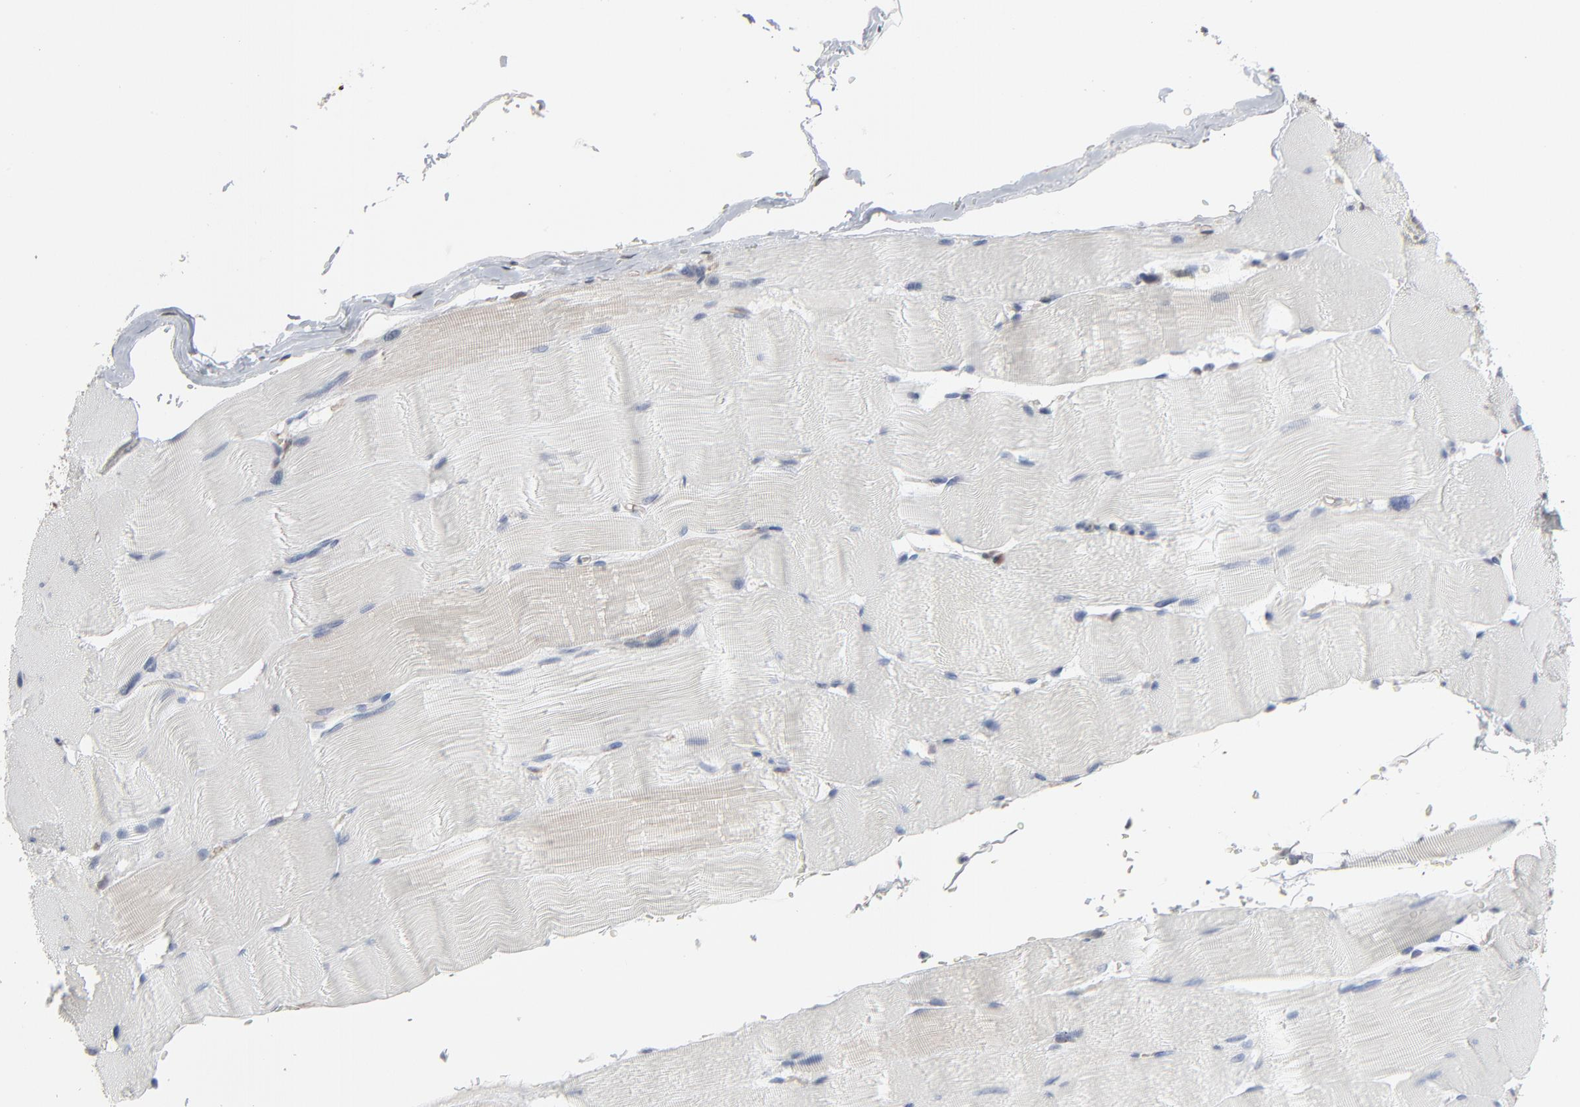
{"staining": {"intensity": "negative", "quantity": "none", "location": "none"}, "tissue": "skeletal muscle", "cell_type": "Myocytes", "image_type": "normal", "snomed": [{"axis": "morphology", "description": "Normal tissue, NOS"}, {"axis": "topography", "description": "Skeletal muscle"}], "caption": "Myocytes show no significant protein staining in unremarkable skeletal muscle.", "gene": "CTNND1", "patient": {"sex": "male", "age": 62}}